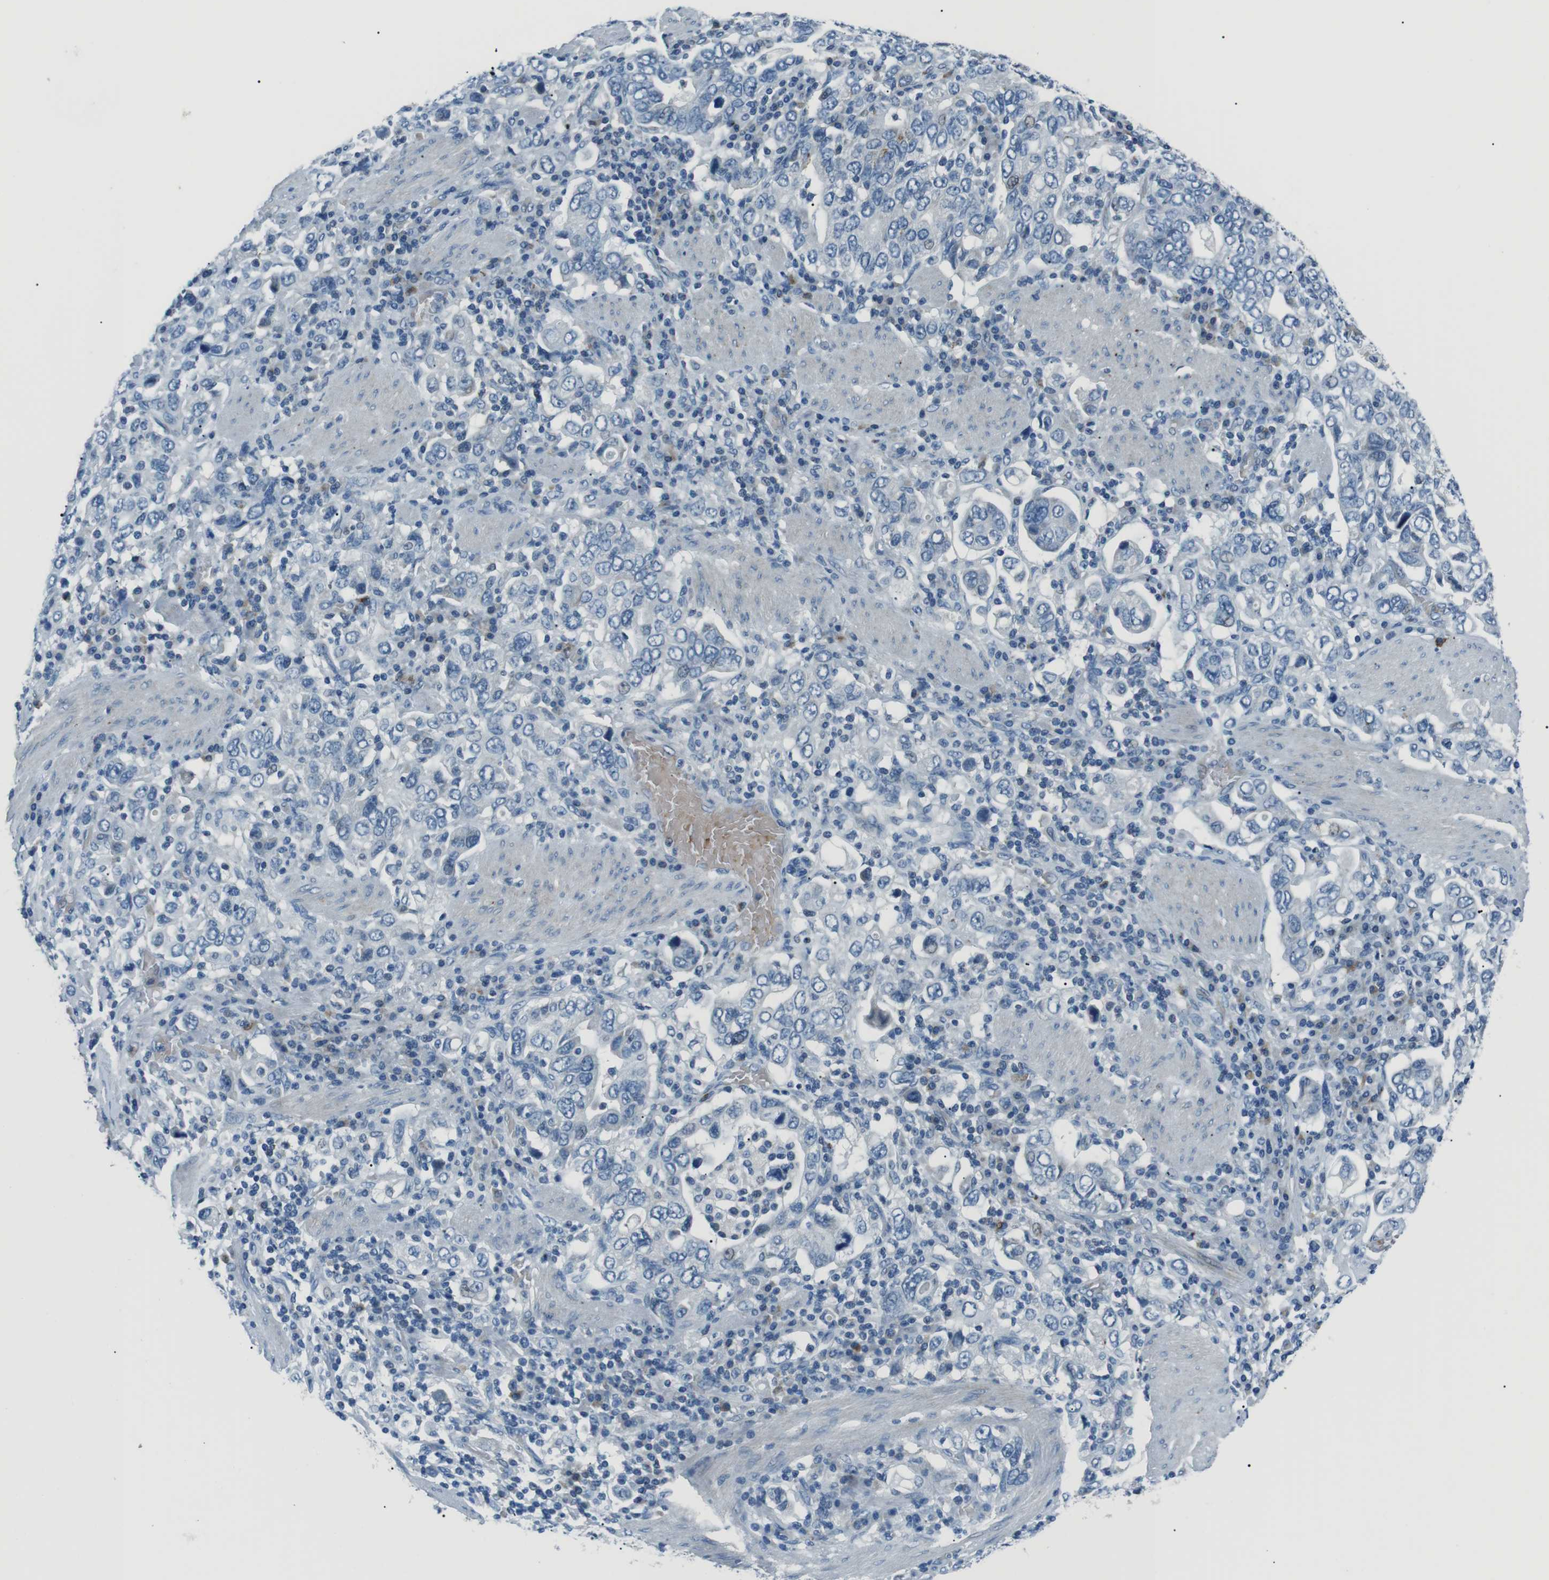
{"staining": {"intensity": "negative", "quantity": "none", "location": "none"}, "tissue": "stomach cancer", "cell_type": "Tumor cells", "image_type": "cancer", "snomed": [{"axis": "morphology", "description": "Adenocarcinoma, NOS"}, {"axis": "topography", "description": "Stomach, upper"}], "caption": "DAB immunohistochemical staining of human adenocarcinoma (stomach) reveals no significant expression in tumor cells. (DAB (3,3'-diaminobenzidine) immunohistochemistry, high magnification).", "gene": "ST6GAL1", "patient": {"sex": "male", "age": 62}}